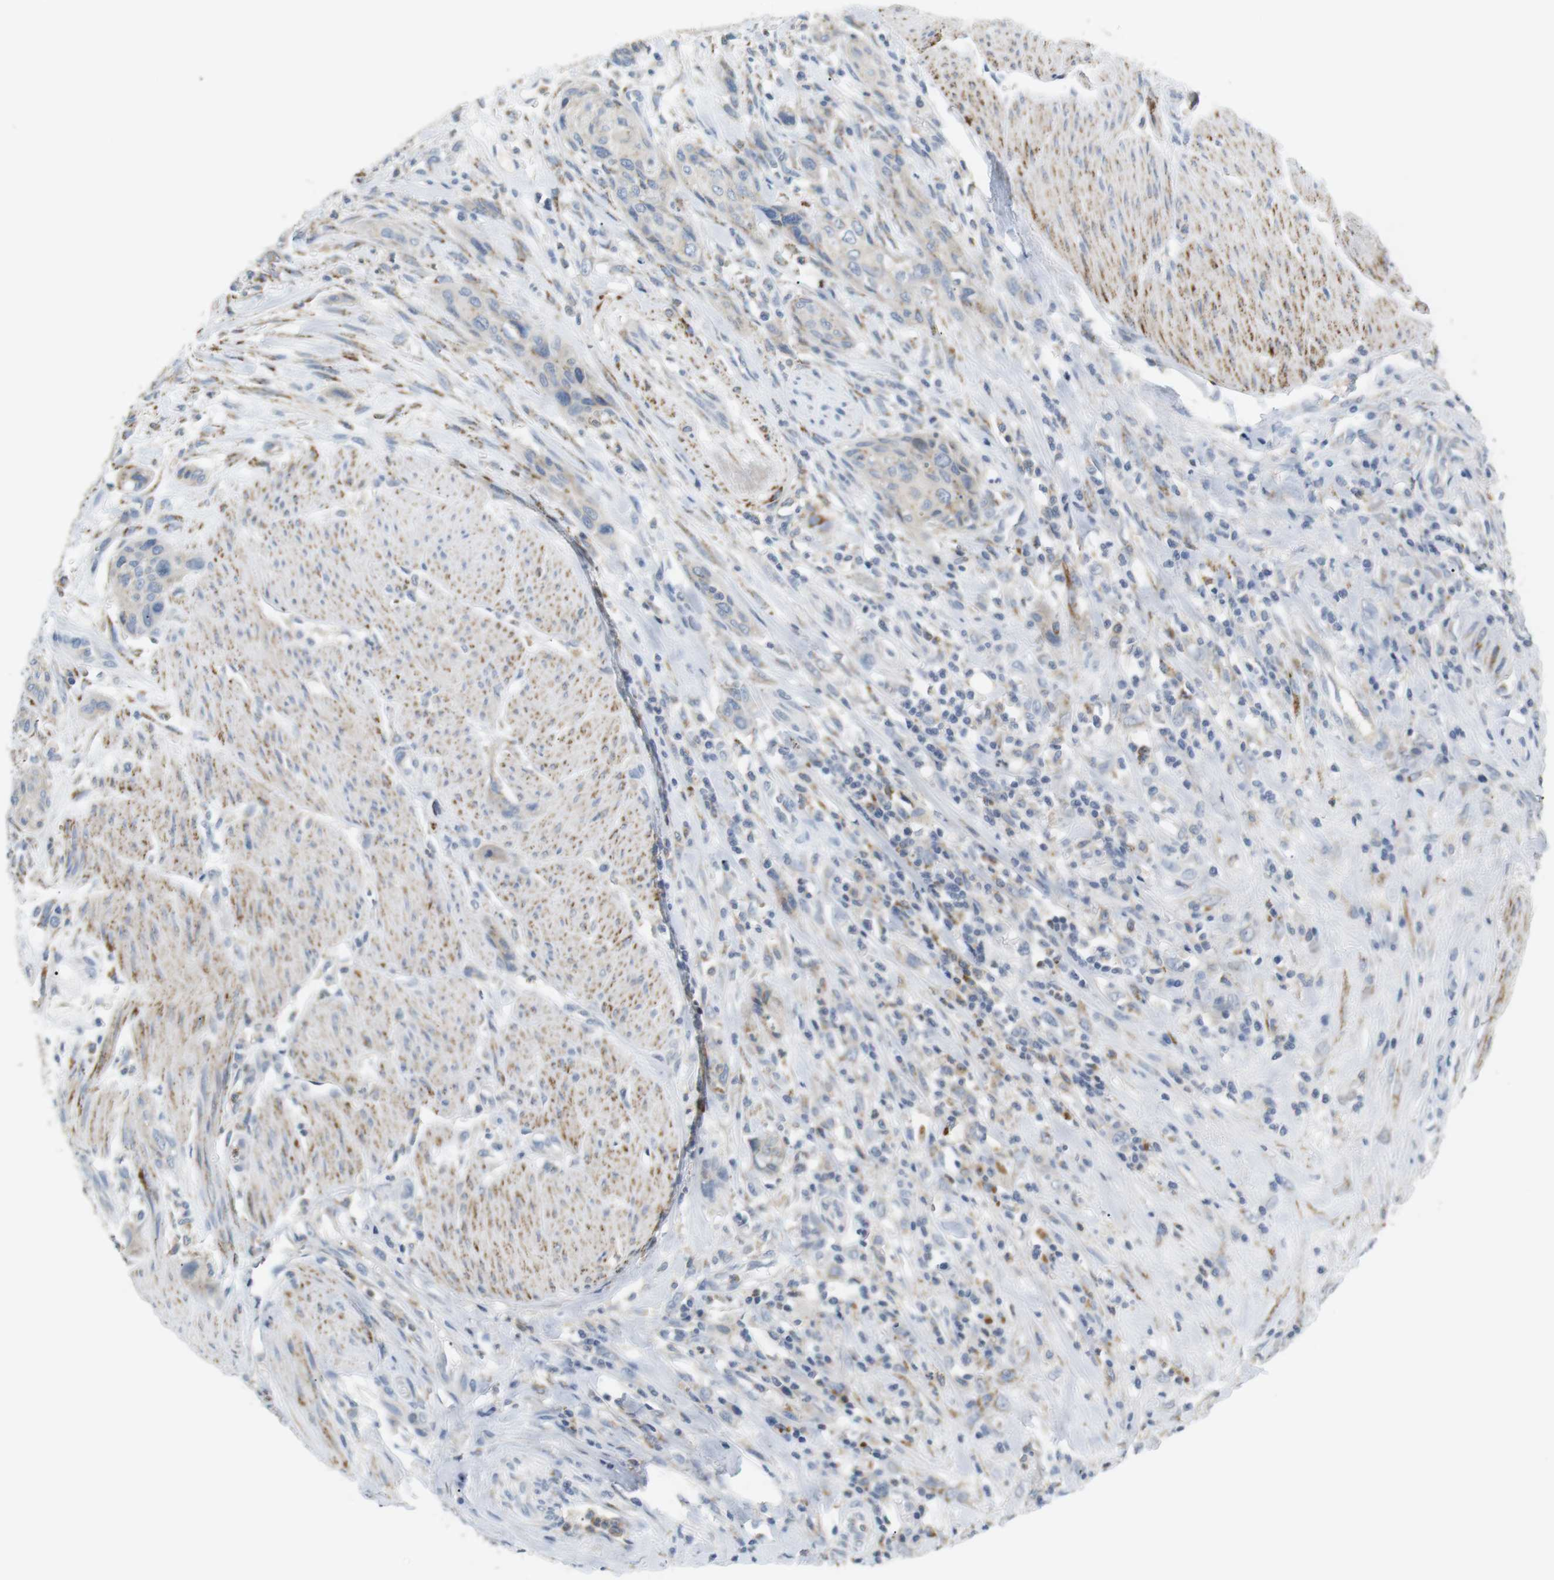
{"staining": {"intensity": "weak", "quantity": "<25%", "location": "cytoplasmic/membranous"}, "tissue": "urothelial cancer", "cell_type": "Tumor cells", "image_type": "cancer", "snomed": [{"axis": "morphology", "description": "Urothelial carcinoma, High grade"}, {"axis": "topography", "description": "Urinary bladder"}], "caption": "This is an IHC photomicrograph of human urothelial cancer. There is no expression in tumor cells.", "gene": "CD300E", "patient": {"sex": "male", "age": 35}}